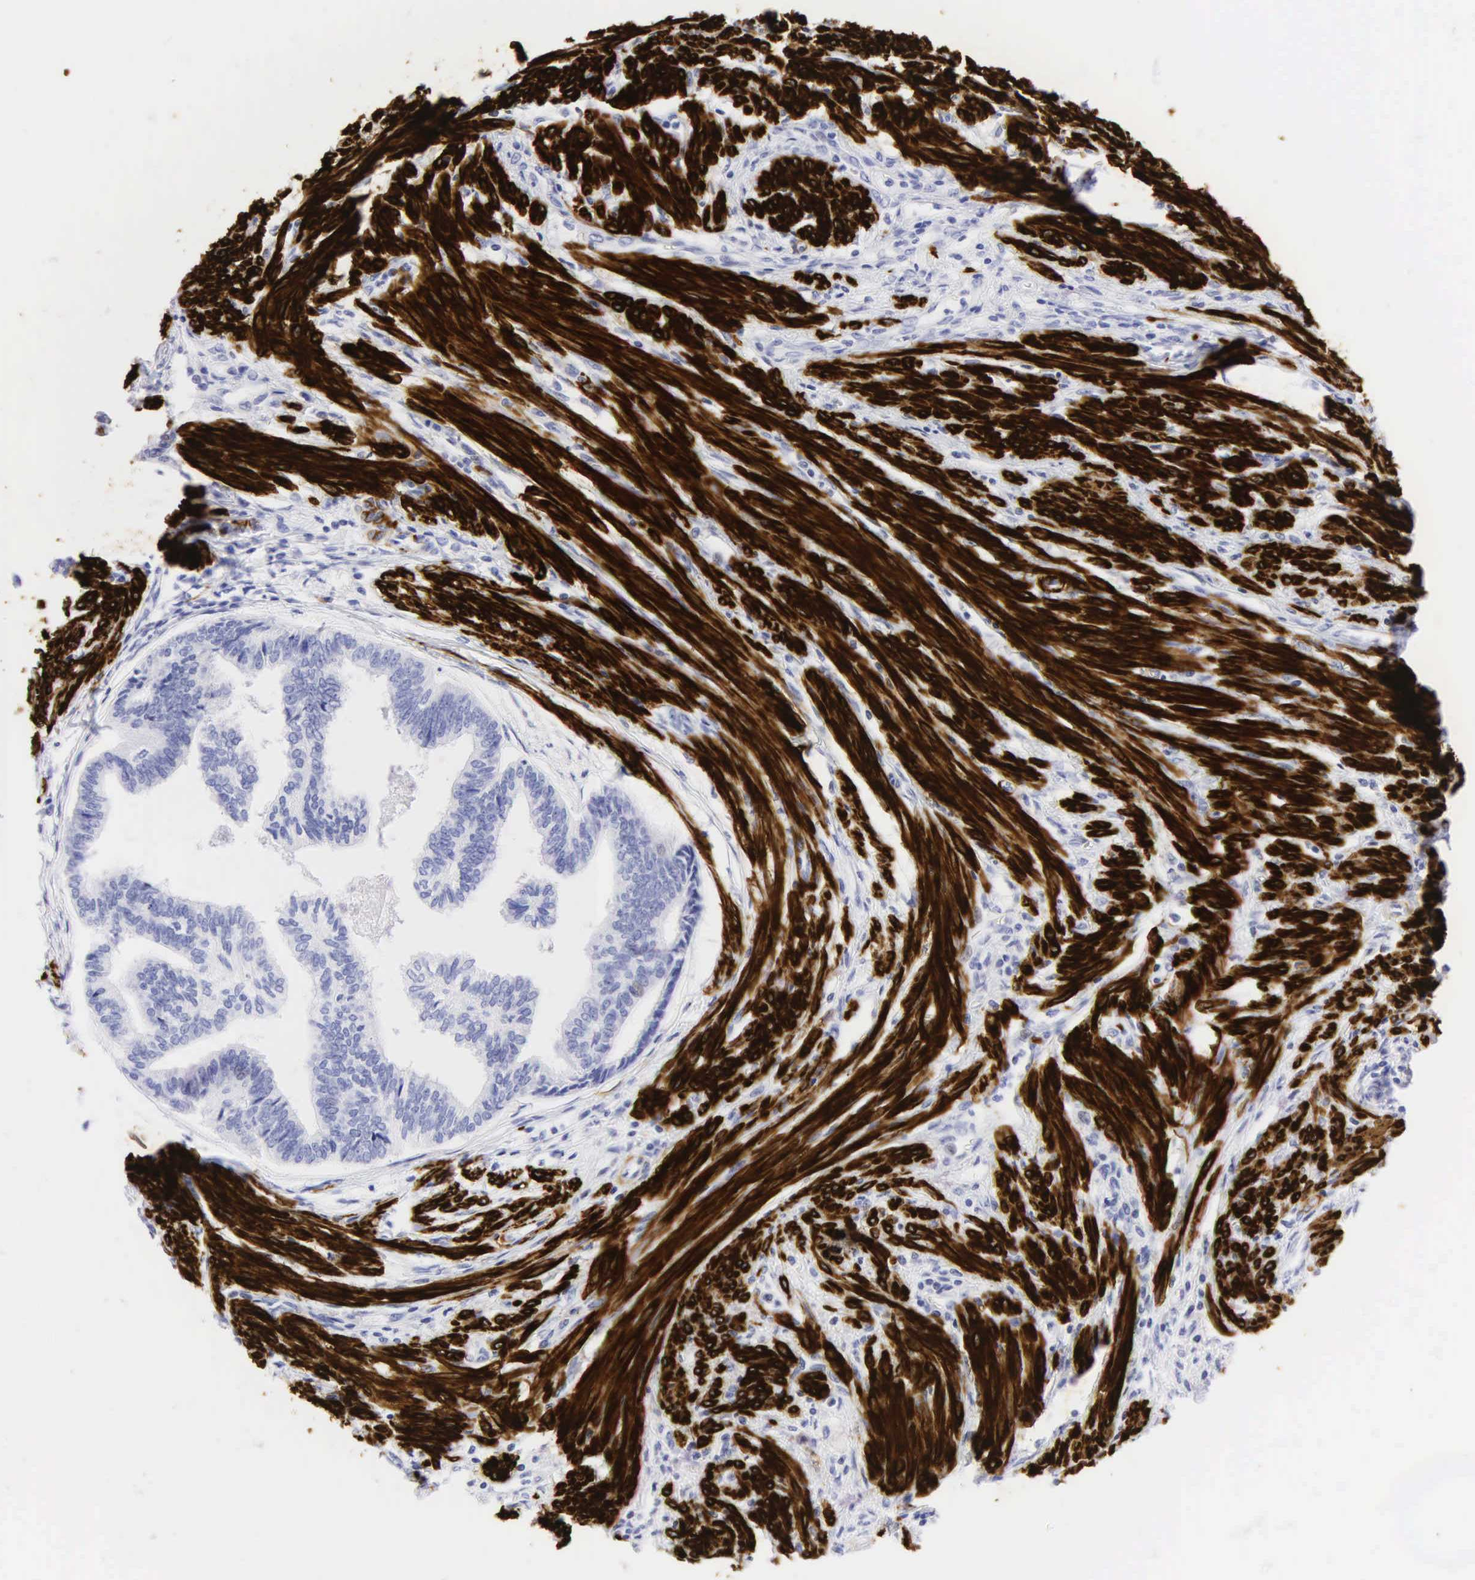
{"staining": {"intensity": "negative", "quantity": "none", "location": "none"}, "tissue": "endometrial cancer", "cell_type": "Tumor cells", "image_type": "cancer", "snomed": [{"axis": "morphology", "description": "Adenocarcinoma, NOS"}, {"axis": "topography", "description": "Endometrium"}], "caption": "This is an immunohistochemistry (IHC) photomicrograph of human endometrial adenocarcinoma. There is no positivity in tumor cells.", "gene": "DES", "patient": {"sex": "female", "age": 75}}